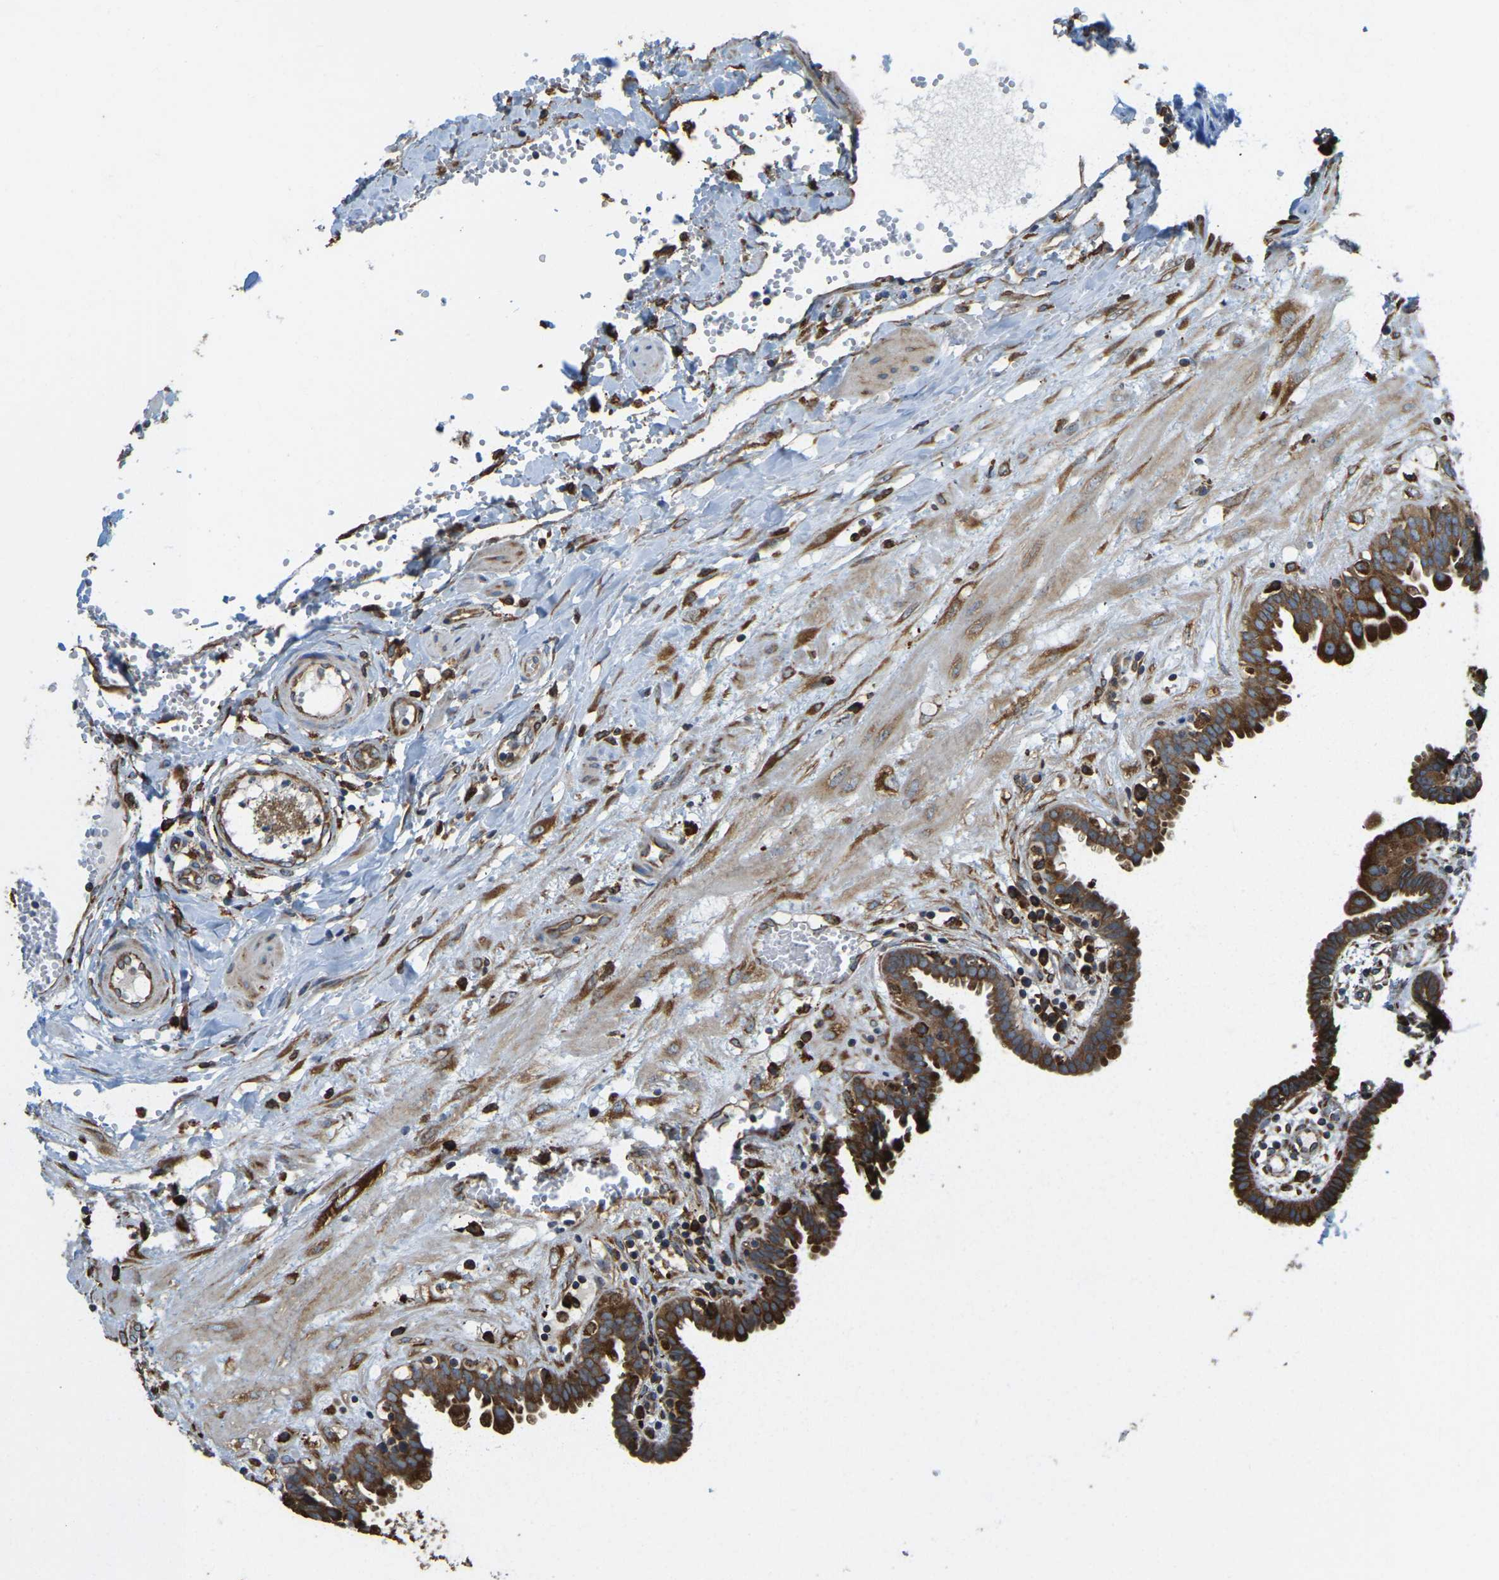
{"staining": {"intensity": "strong", "quantity": ">75%", "location": "cytoplasmic/membranous"}, "tissue": "fallopian tube", "cell_type": "Glandular cells", "image_type": "normal", "snomed": [{"axis": "morphology", "description": "Normal tissue, NOS"}, {"axis": "topography", "description": "Fallopian tube"}, {"axis": "topography", "description": "Placenta"}], "caption": "A brown stain shows strong cytoplasmic/membranous expression of a protein in glandular cells of normal fallopian tube.", "gene": "RNF115", "patient": {"sex": "female", "age": 32}}